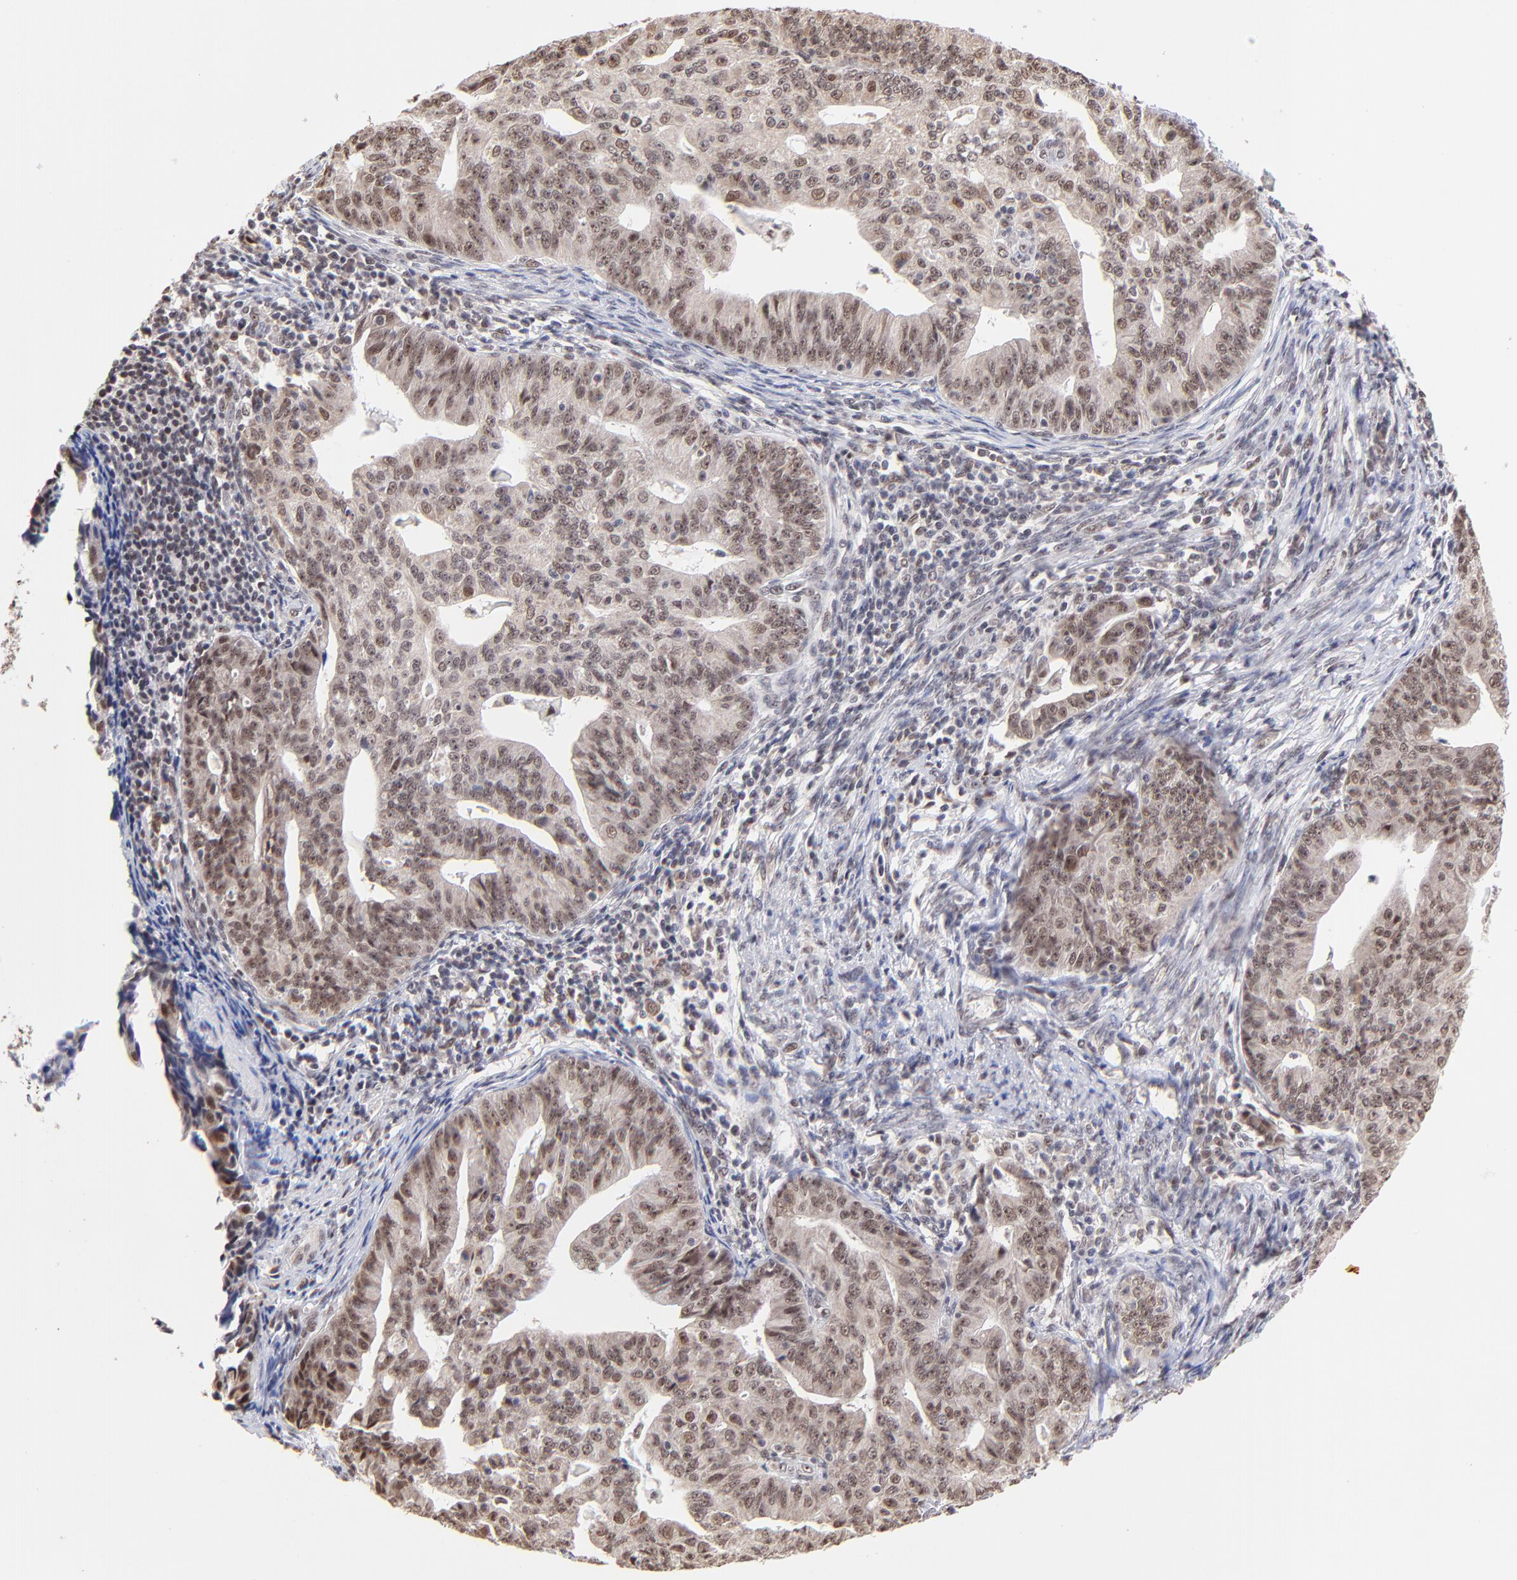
{"staining": {"intensity": "moderate", "quantity": ">75%", "location": "cytoplasmic/membranous,nuclear"}, "tissue": "endometrial cancer", "cell_type": "Tumor cells", "image_type": "cancer", "snomed": [{"axis": "morphology", "description": "Adenocarcinoma, NOS"}, {"axis": "topography", "description": "Endometrium"}], "caption": "Adenocarcinoma (endometrial) stained with a protein marker demonstrates moderate staining in tumor cells.", "gene": "ZNF670", "patient": {"sex": "female", "age": 56}}